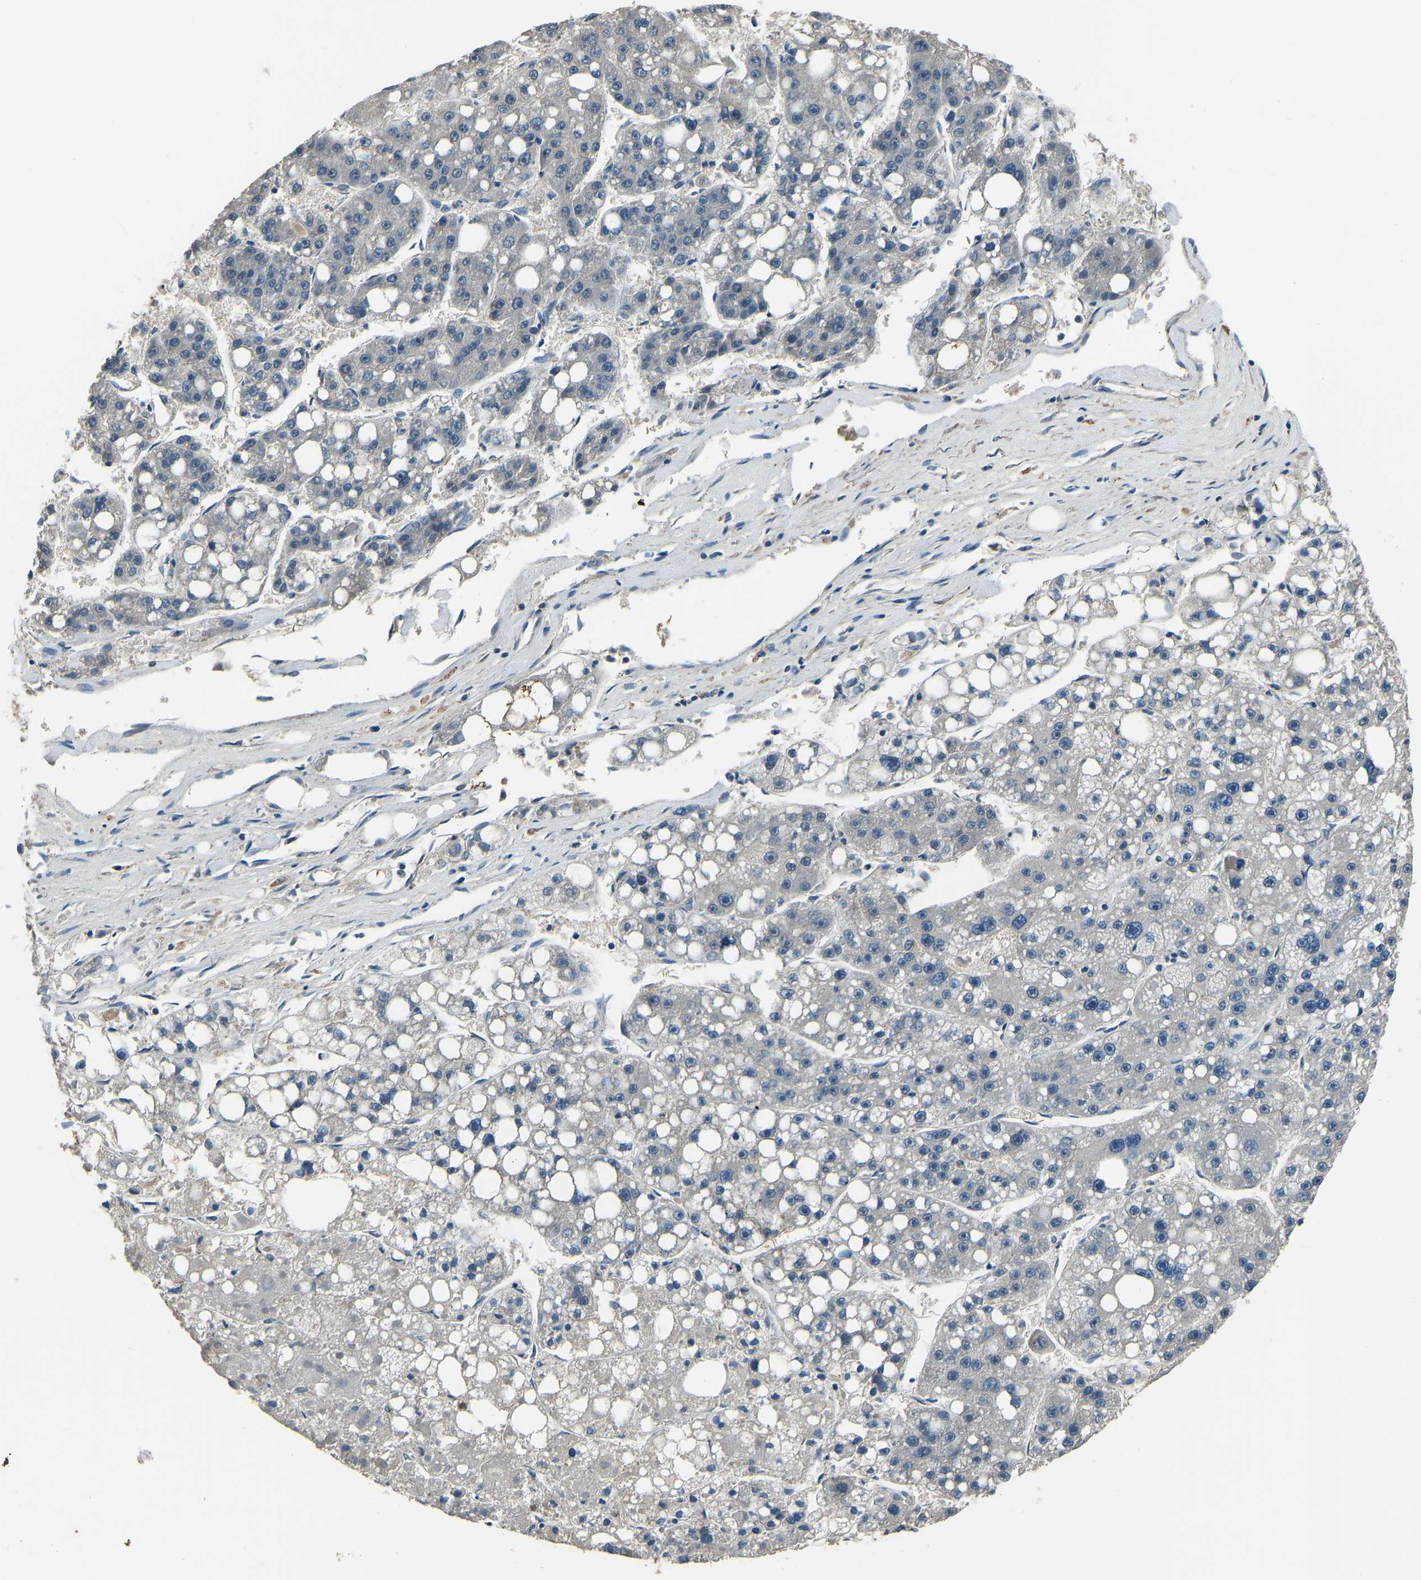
{"staining": {"intensity": "negative", "quantity": "none", "location": "none"}, "tissue": "liver cancer", "cell_type": "Tumor cells", "image_type": "cancer", "snomed": [{"axis": "morphology", "description": "Carcinoma, Hepatocellular, NOS"}, {"axis": "topography", "description": "Liver"}], "caption": "This is a histopathology image of immunohistochemistry (IHC) staining of hepatocellular carcinoma (liver), which shows no staining in tumor cells.", "gene": "TOX4", "patient": {"sex": "female", "age": 61}}